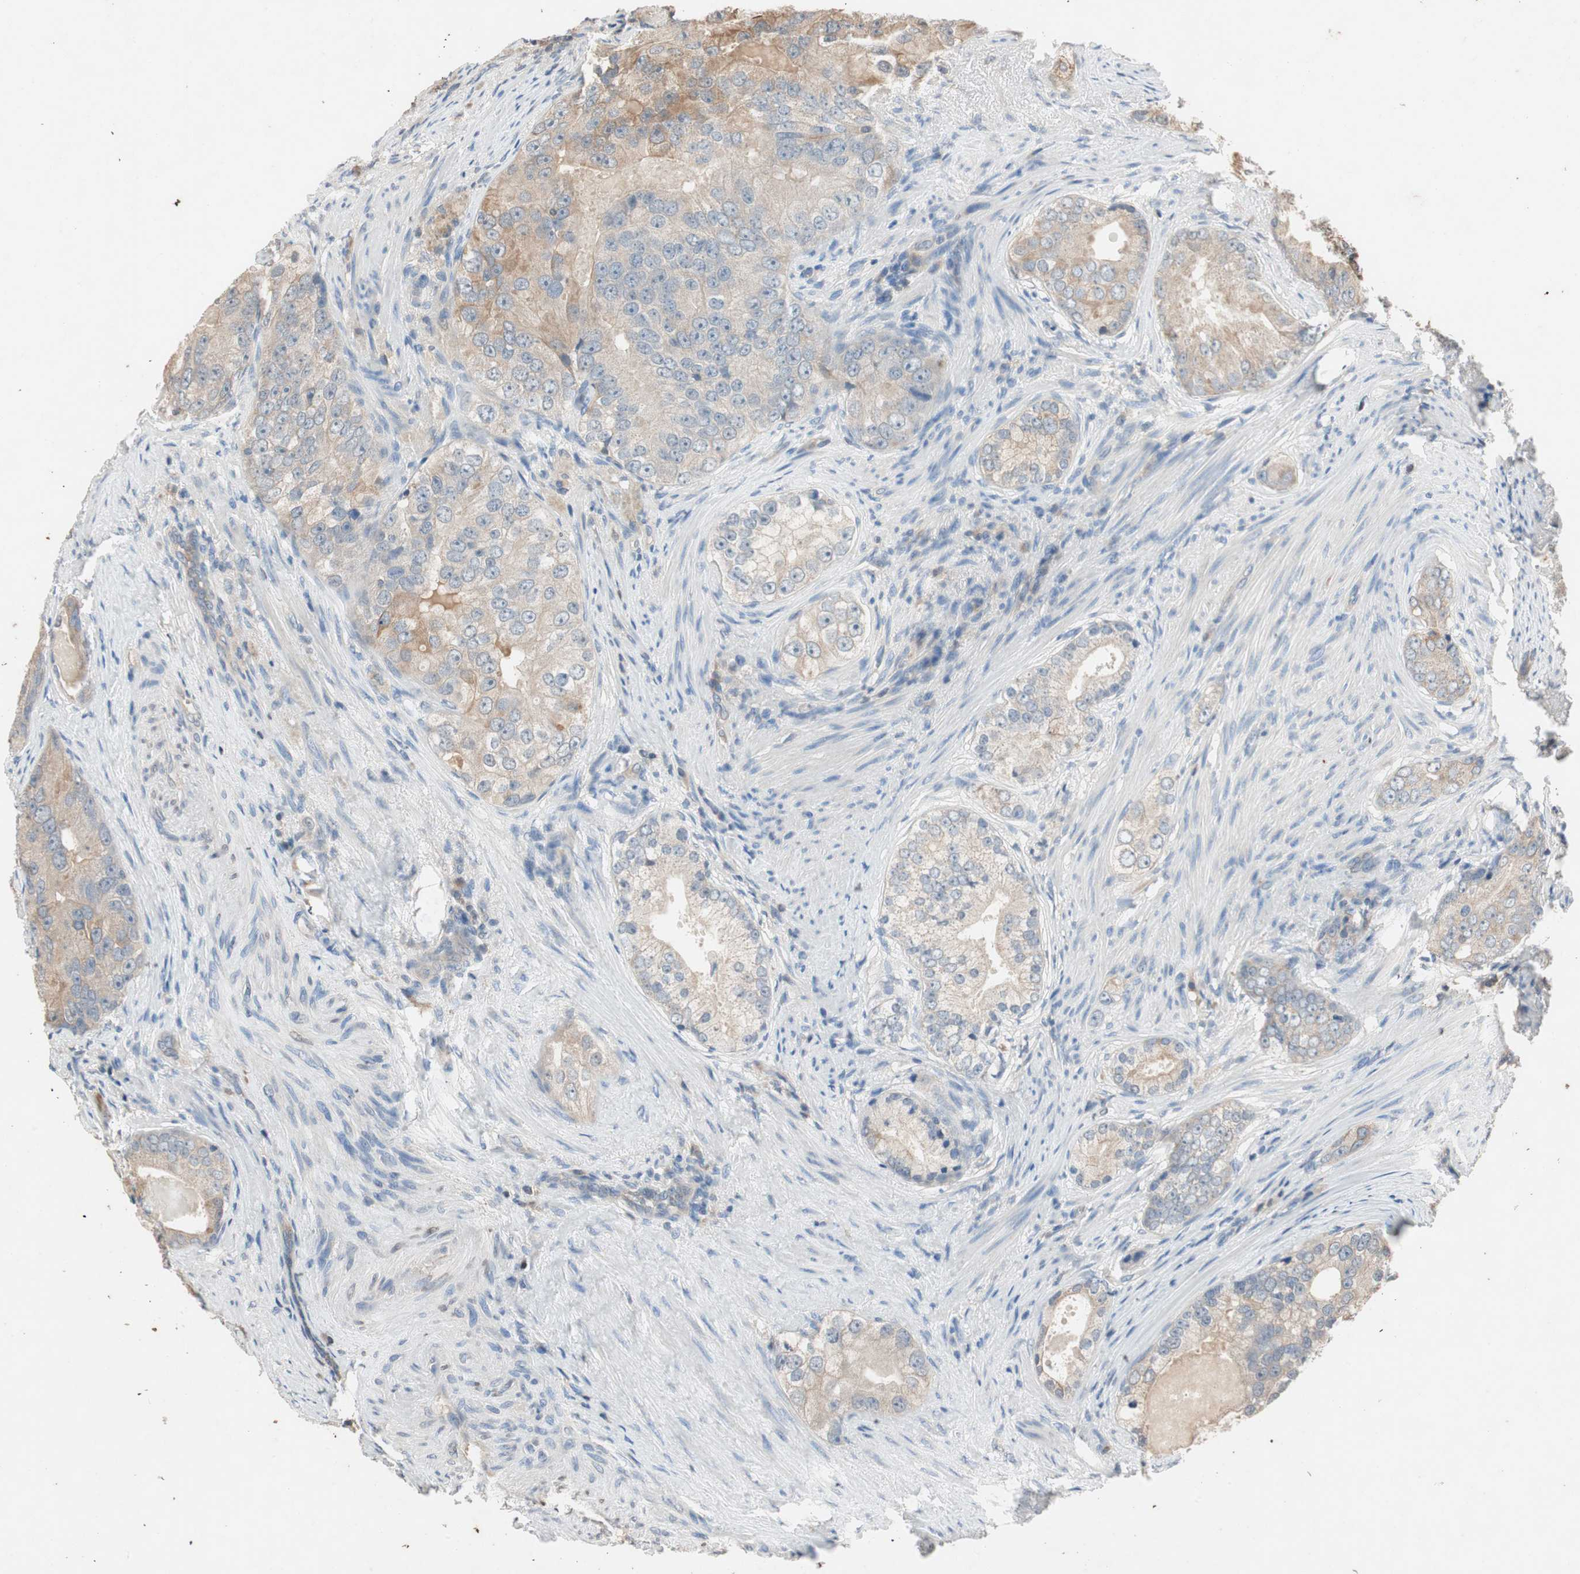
{"staining": {"intensity": "weak", "quantity": ">75%", "location": "cytoplasmic/membranous"}, "tissue": "prostate cancer", "cell_type": "Tumor cells", "image_type": "cancer", "snomed": [{"axis": "morphology", "description": "Adenocarcinoma, High grade"}, {"axis": "topography", "description": "Prostate"}], "caption": "Adenocarcinoma (high-grade) (prostate) was stained to show a protein in brown. There is low levels of weak cytoplasmic/membranous staining in approximately >75% of tumor cells. The staining is performed using DAB (3,3'-diaminobenzidine) brown chromogen to label protein expression. The nuclei are counter-stained blue using hematoxylin.", "gene": "SERPINB5", "patient": {"sex": "male", "age": 66}}